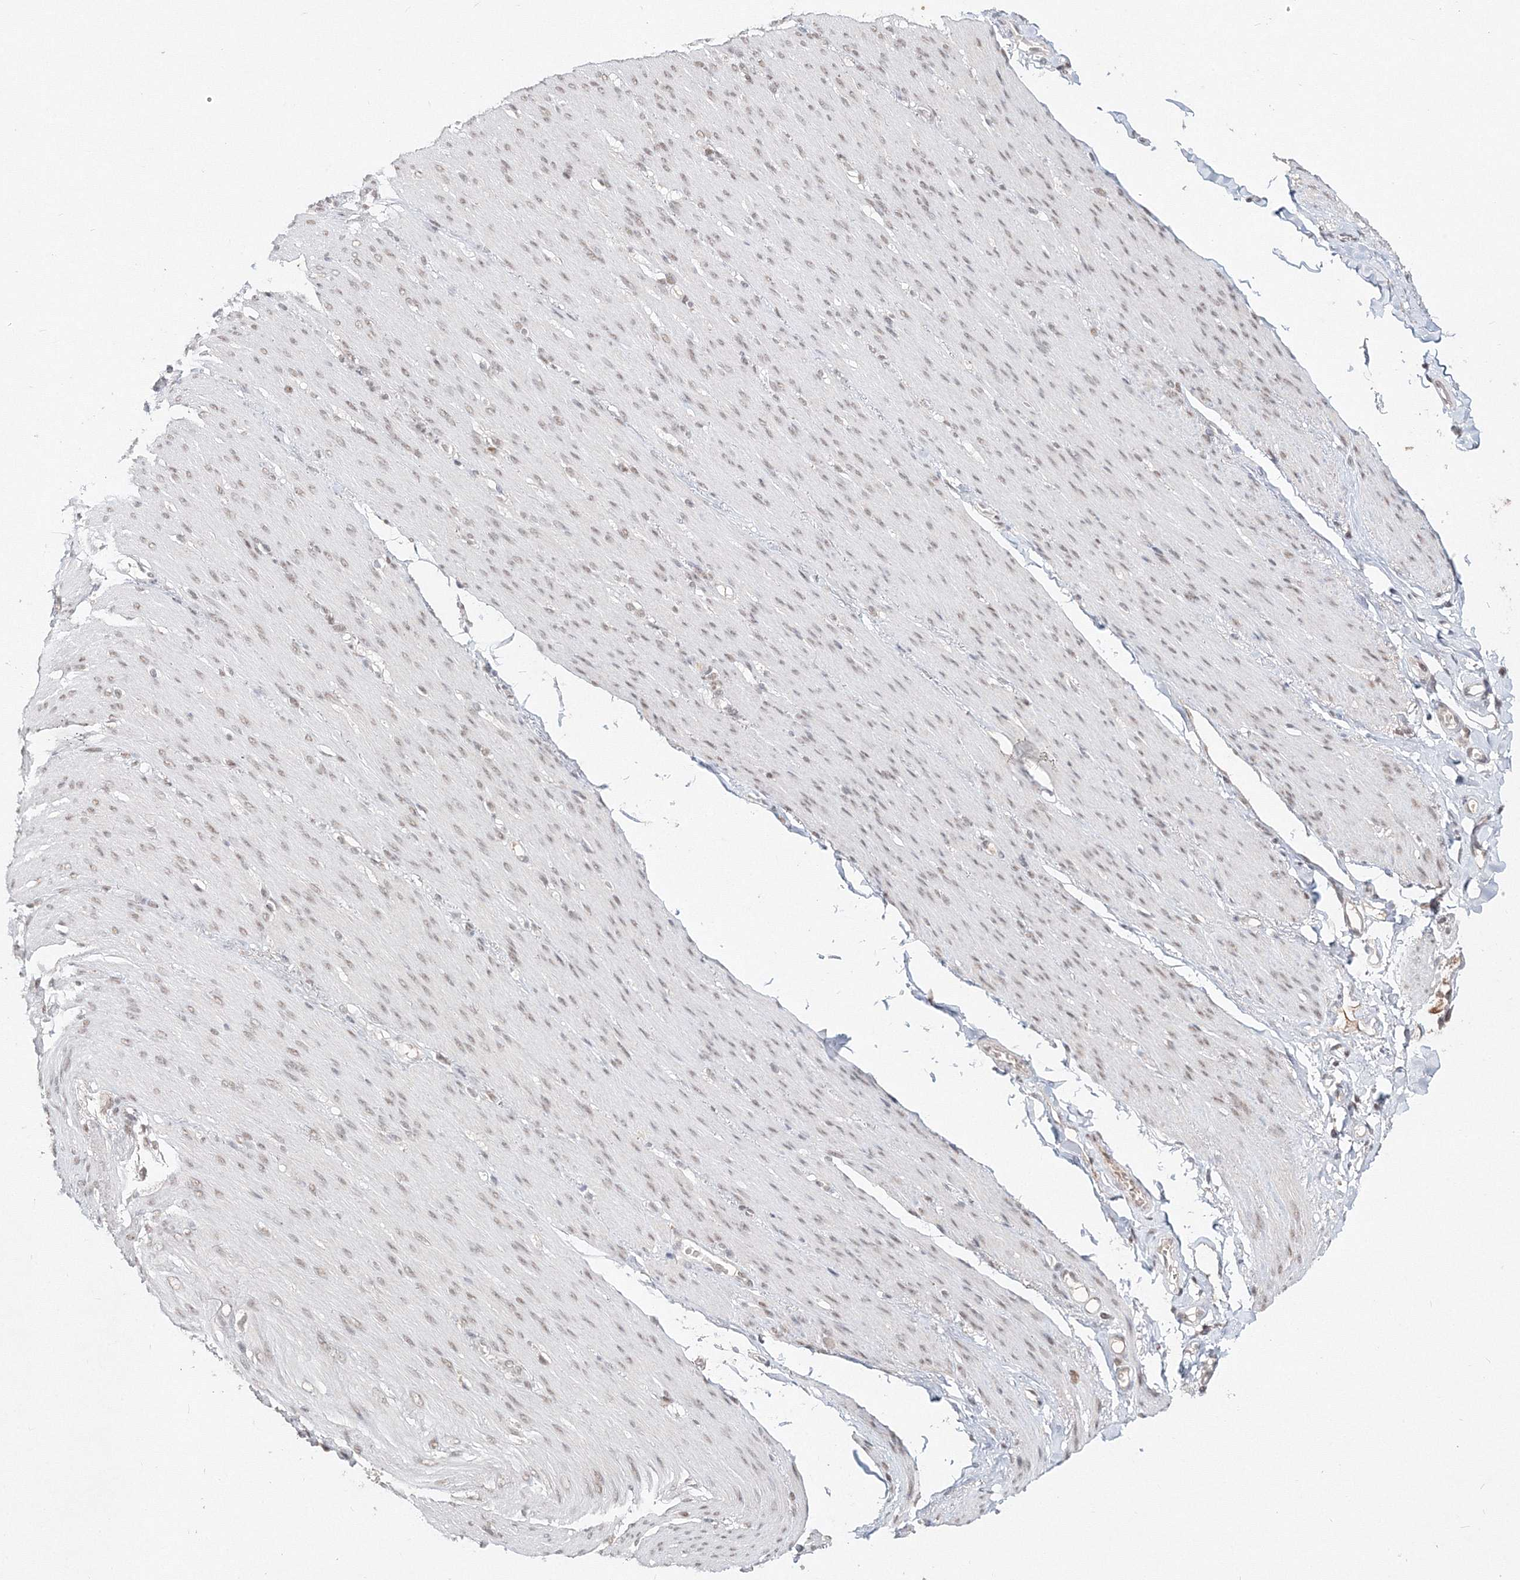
{"staining": {"intensity": "moderate", "quantity": "25%-75%", "location": "nuclear"}, "tissue": "adipose tissue", "cell_type": "Adipocytes", "image_type": "normal", "snomed": [{"axis": "morphology", "description": "Normal tissue, NOS"}, {"axis": "topography", "description": "Colon"}, {"axis": "topography", "description": "Peripheral nerve tissue"}], "caption": "This is a micrograph of immunohistochemistry (IHC) staining of benign adipose tissue, which shows moderate staining in the nuclear of adipocytes.", "gene": "IWS1", "patient": {"sex": "female", "age": 61}}